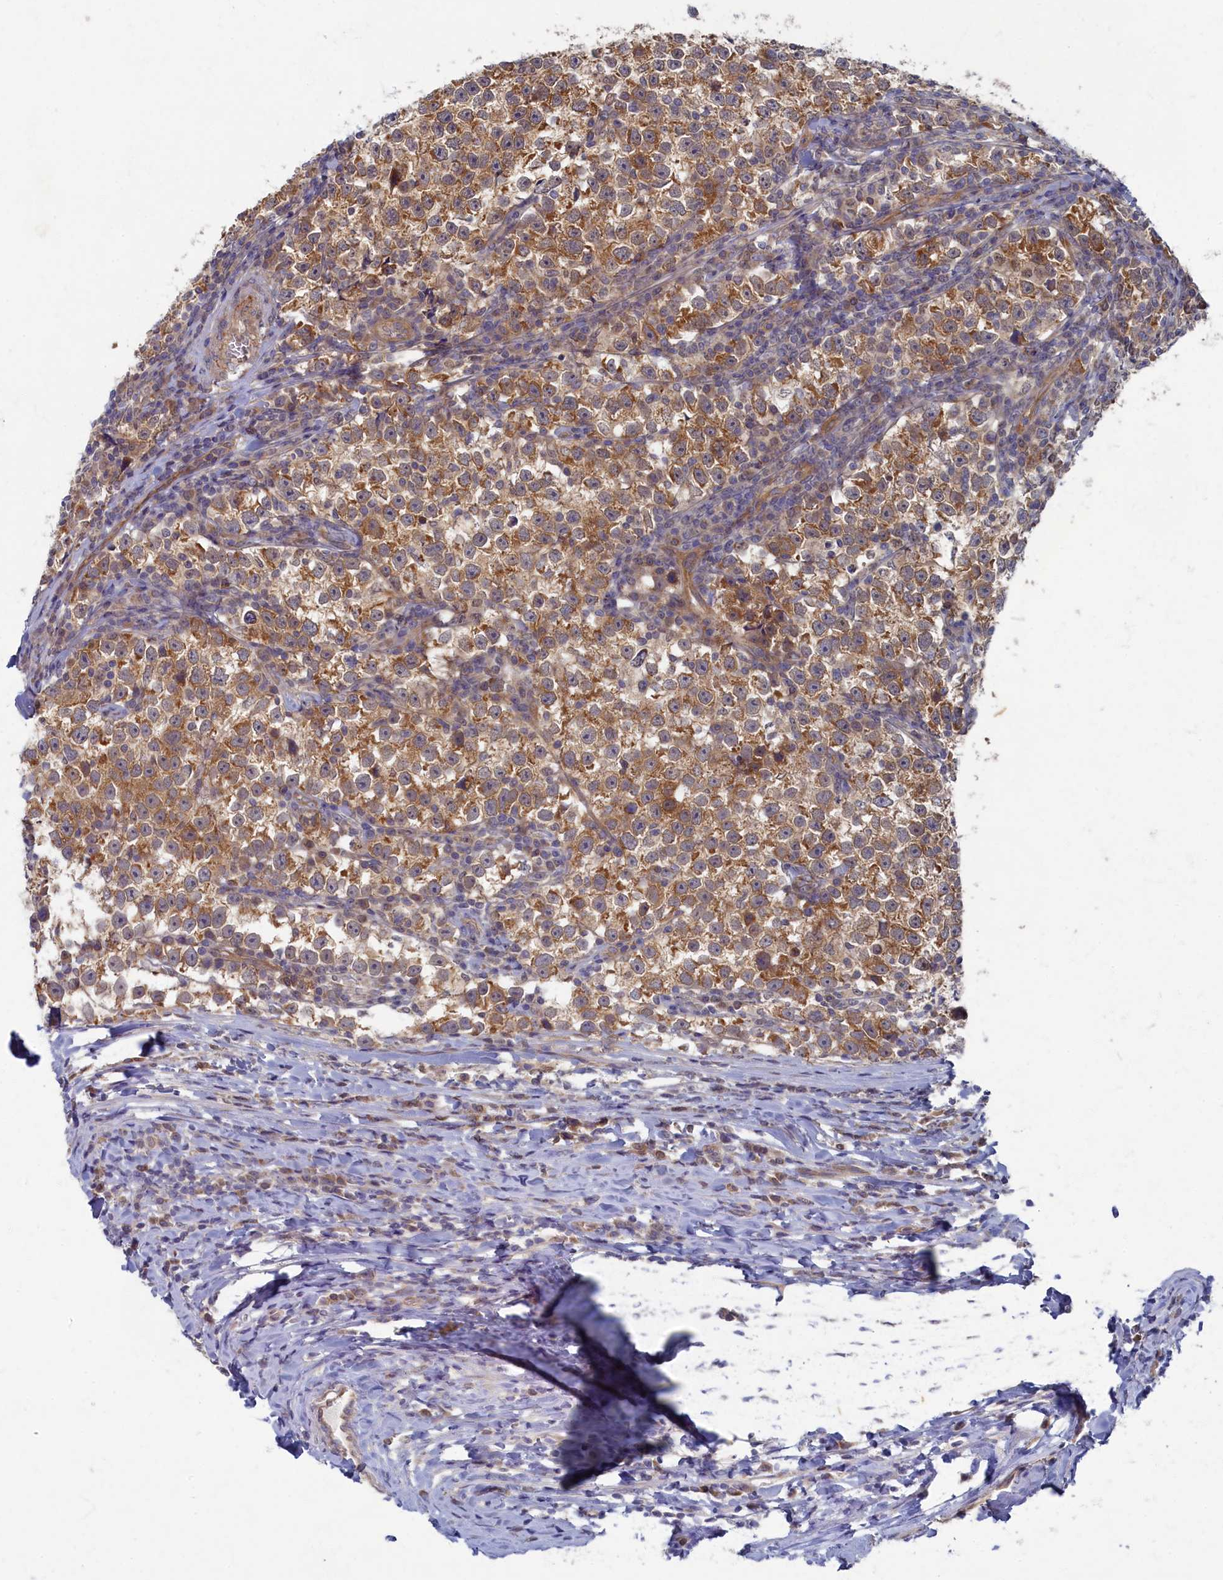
{"staining": {"intensity": "moderate", "quantity": ">75%", "location": "cytoplasmic/membranous"}, "tissue": "testis cancer", "cell_type": "Tumor cells", "image_type": "cancer", "snomed": [{"axis": "morphology", "description": "Normal tissue, NOS"}, {"axis": "morphology", "description": "Seminoma, NOS"}, {"axis": "topography", "description": "Testis"}], "caption": "An image of human seminoma (testis) stained for a protein reveals moderate cytoplasmic/membranous brown staining in tumor cells. Immunohistochemistry stains the protein of interest in brown and the nuclei are stained blue.", "gene": "WDR59", "patient": {"sex": "male", "age": 43}}